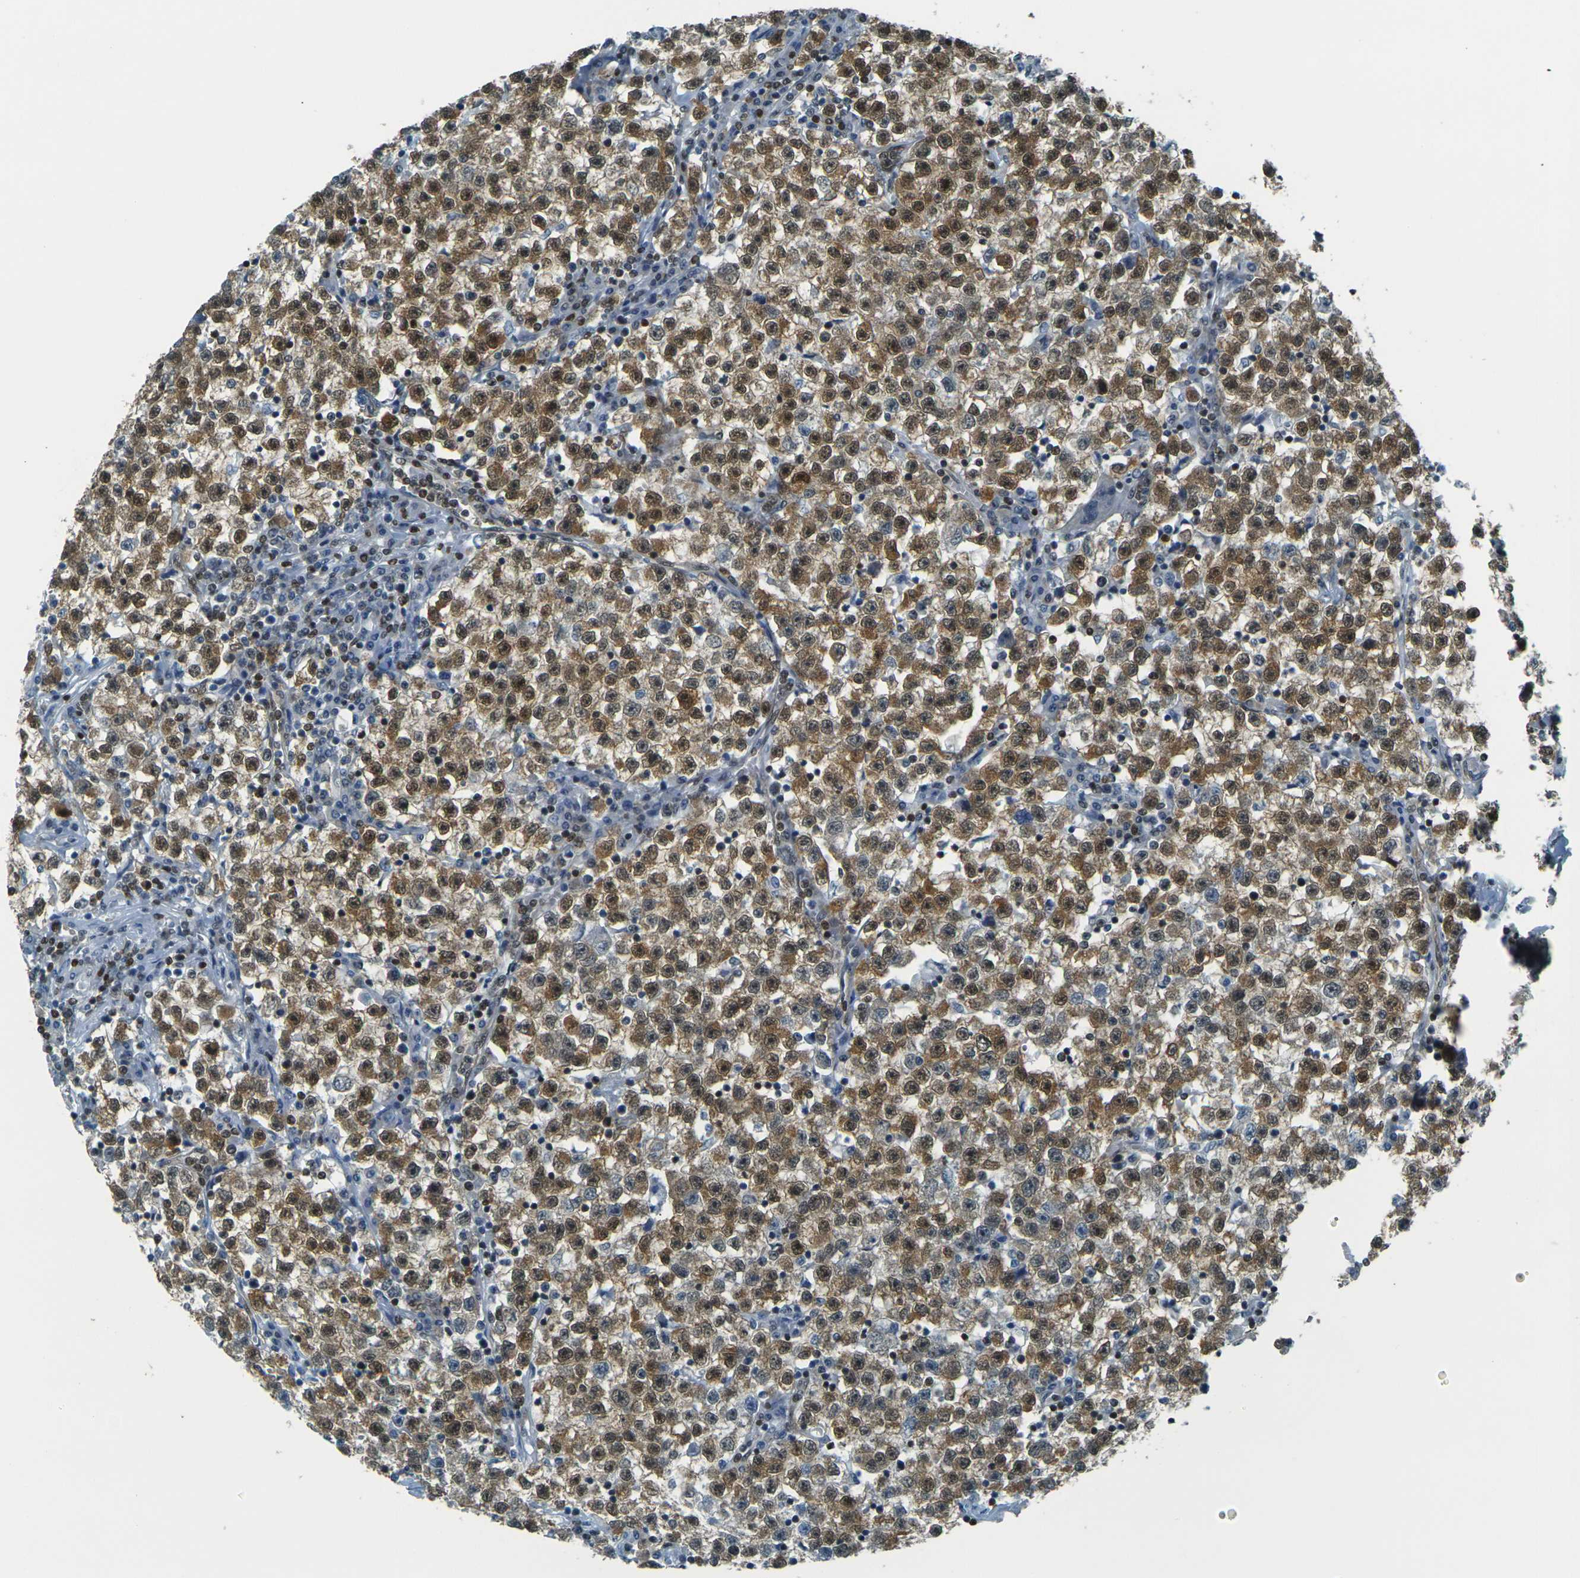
{"staining": {"intensity": "moderate", "quantity": ">75%", "location": "cytoplasmic/membranous,nuclear"}, "tissue": "testis cancer", "cell_type": "Tumor cells", "image_type": "cancer", "snomed": [{"axis": "morphology", "description": "Seminoma, NOS"}, {"axis": "topography", "description": "Testis"}], "caption": "Immunohistochemistry (IHC) (DAB) staining of human seminoma (testis) demonstrates moderate cytoplasmic/membranous and nuclear protein positivity in approximately >75% of tumor cells.", "gene": "NHEJ1", "patient": {"sex": "male", "age": 22}}